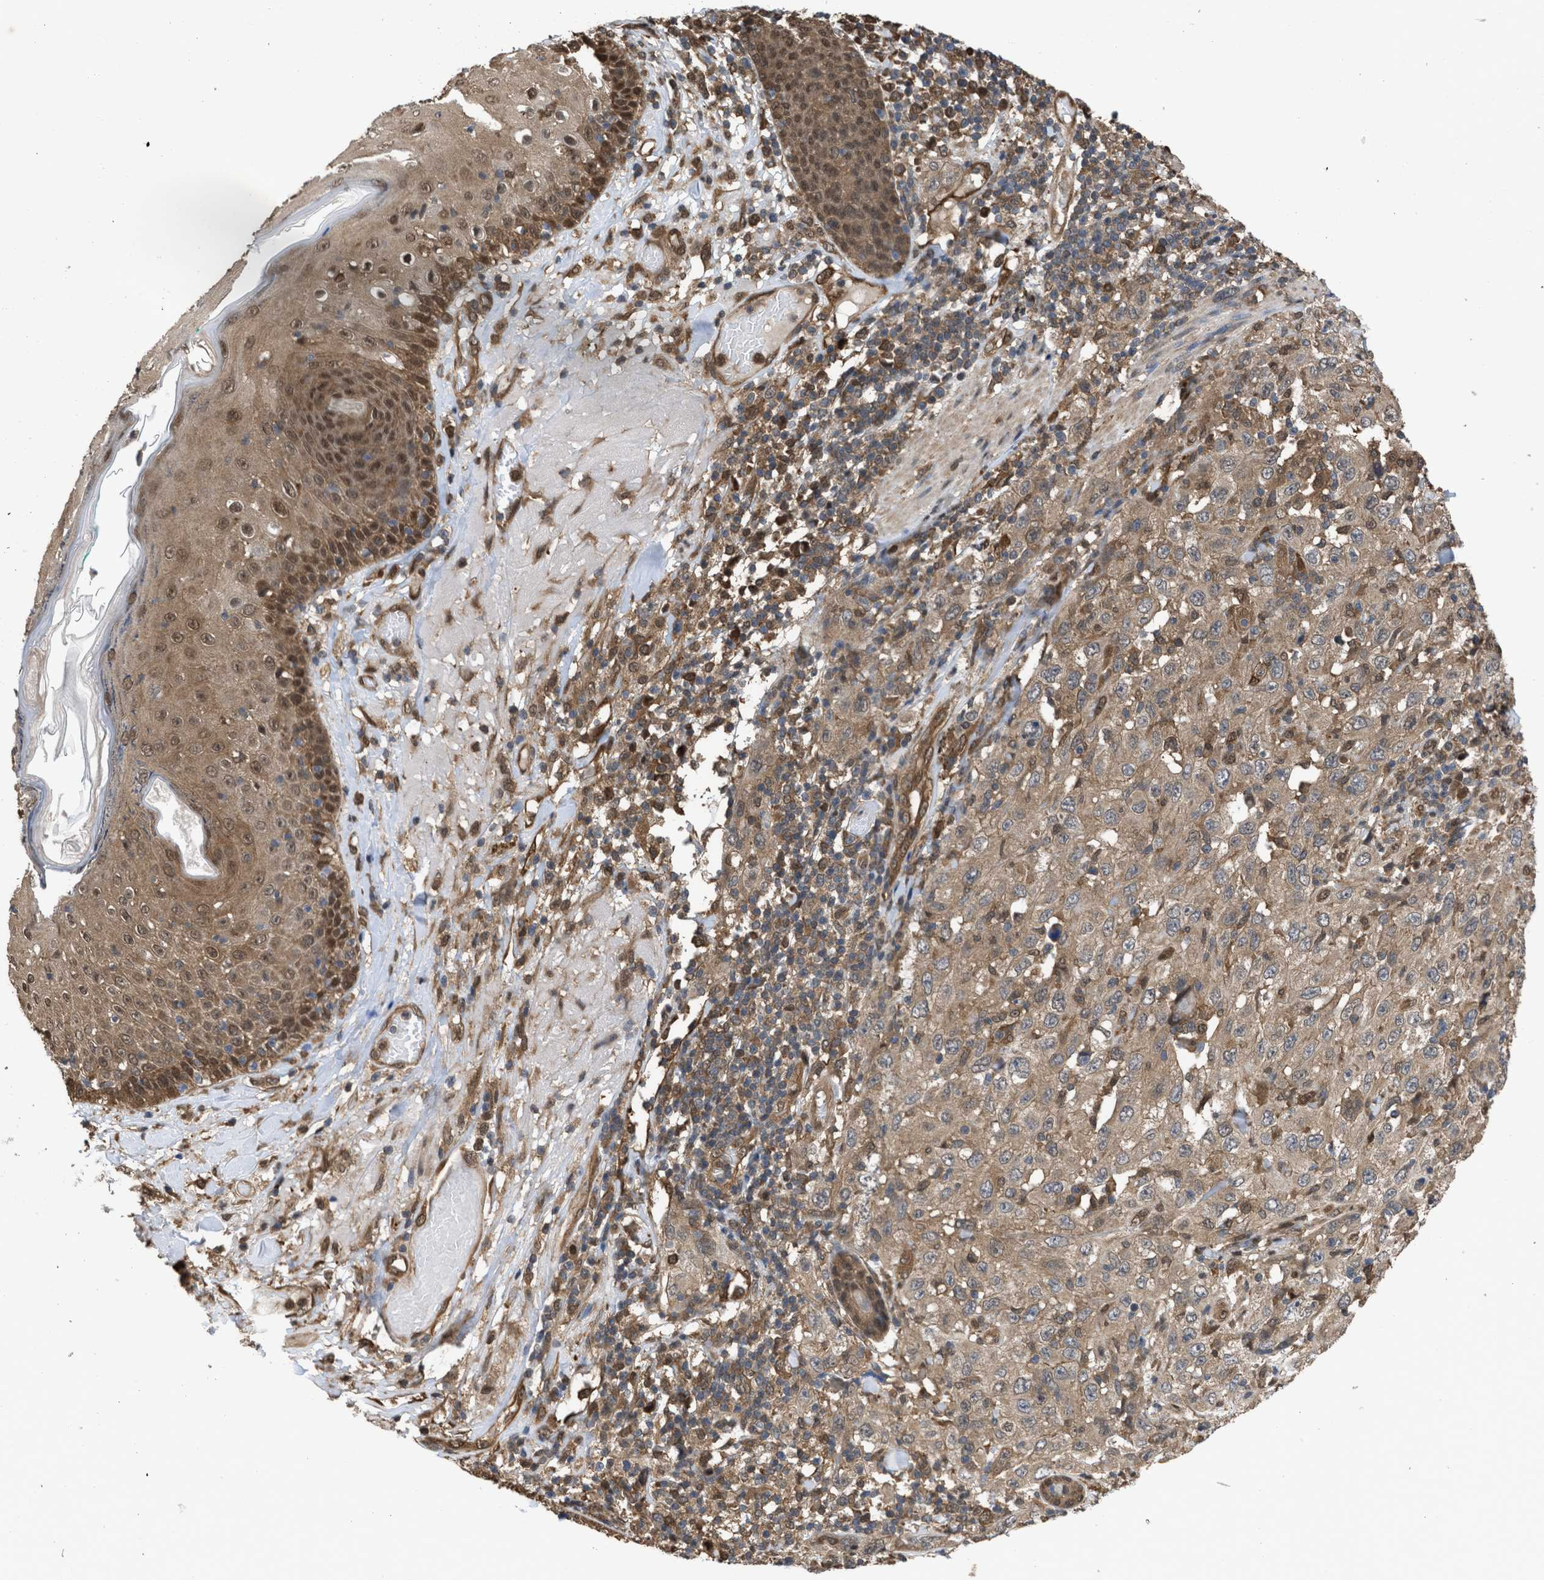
{"staining": {"intensity": "weak", "quantity": ">75%", "location": "cytoplasmic/membranous,nuclear"}, "tissue": "skin cancer", "cell_type": "Tumor cells", "image_type": "cancer", "snomed": [{"axis": "morphology", "description": "Squamous cell carcinoma, NOS"}, {"axis": "topography", "description": "Skin"}], "caption": "This micrograph shows IHC staining of skin cancer (squamous cell carcinoma), with low weak cytoplasmic/membranous and nuclear positivity in about >75% of tumor cells.", "gene": "YWHAG", "patient": {"sex": "female", "age": 88}}